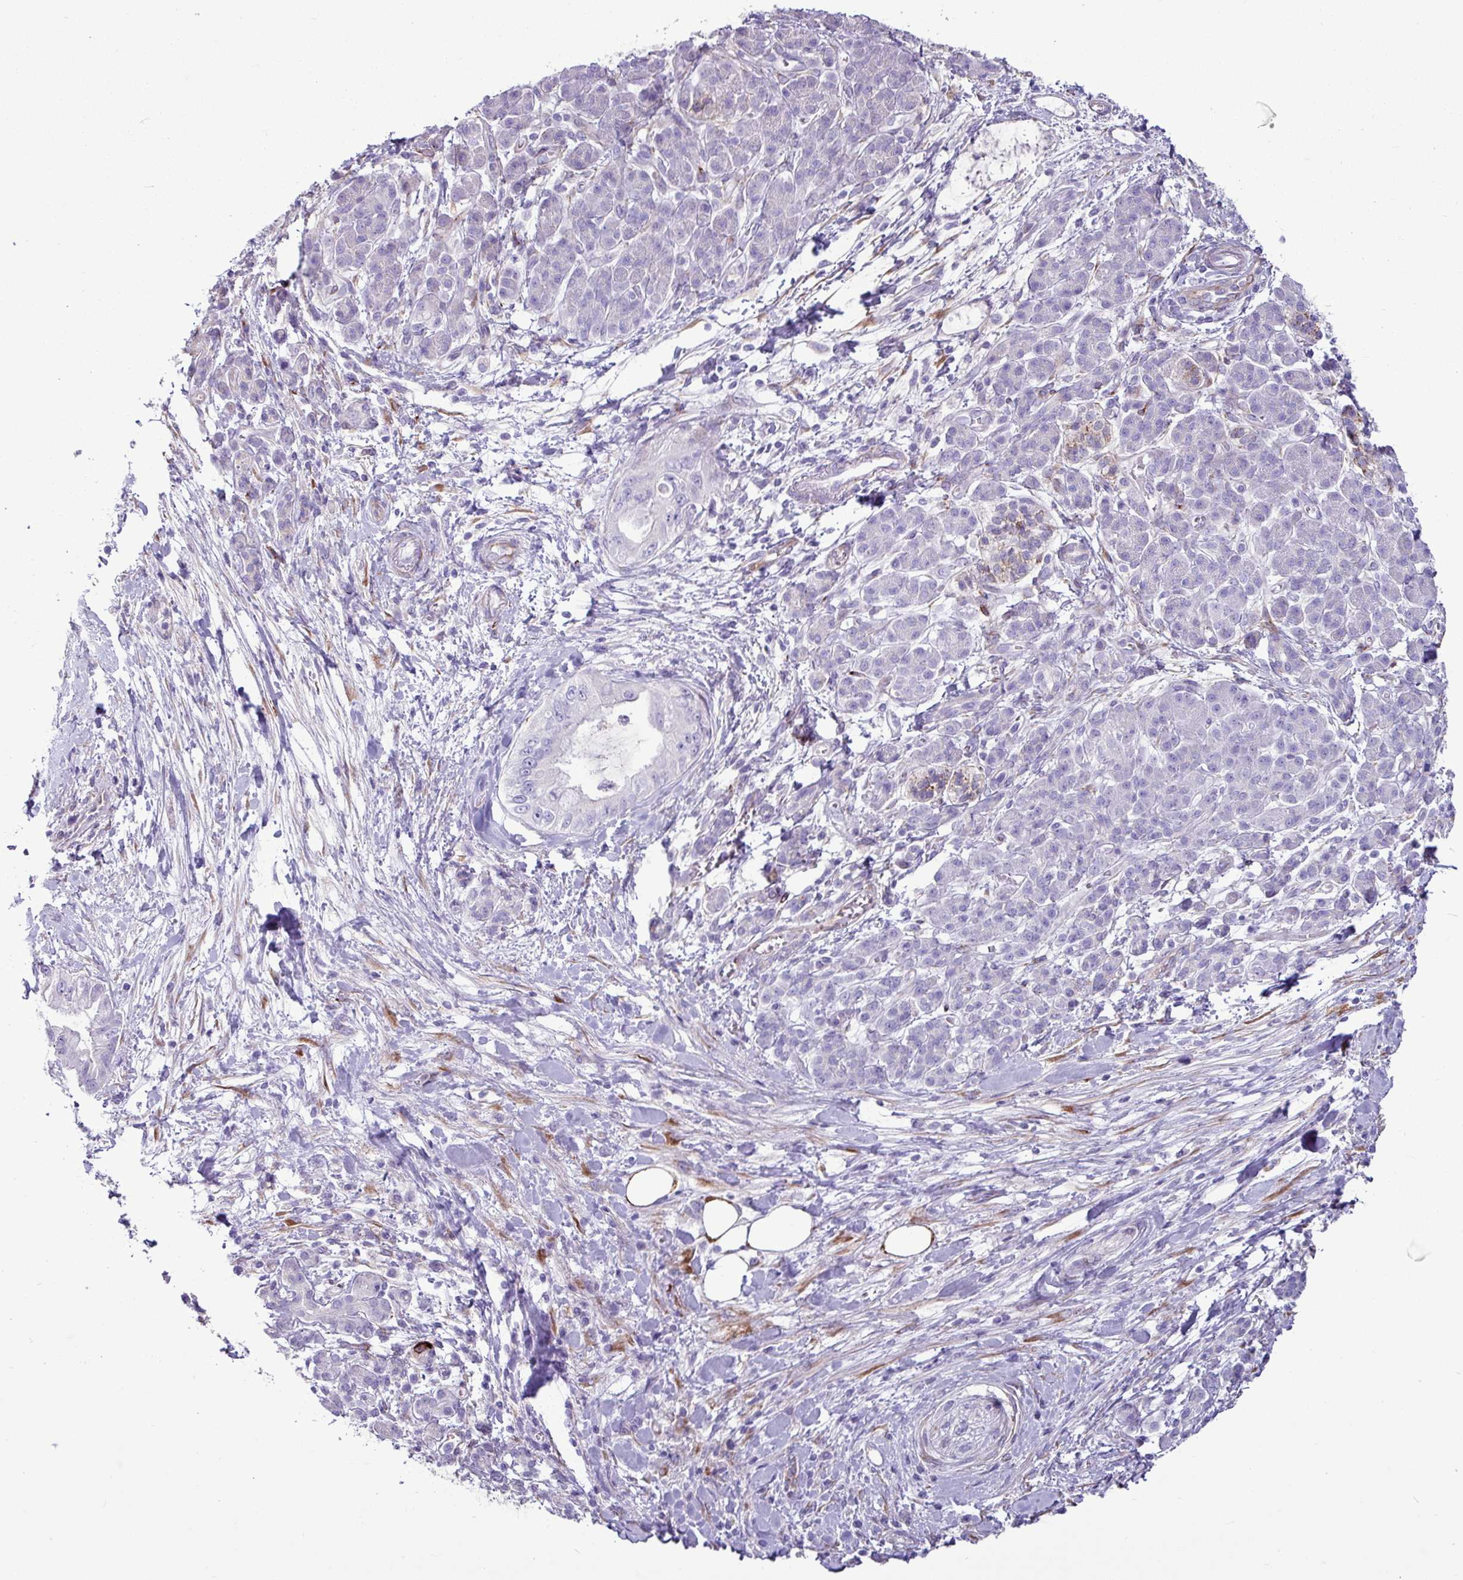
{"staining": {"intensity": "negative", "quantity": "none", "location": "none"}, "tissue": "pancreatic cancer", "cell_type": "Tumor cells", "image_type": "cancer", "snomed": [{"axis": "morphology", "description": "Adenocarcinoma, NOS"}, {"axis": "topography", "description": "Pancreas"}], "caption": "Immunohistochemistry micrograph of neoplastic tissue: pancreatic cancer stained with DAB shows no significant protein expression in tumor cells.", "gene": "PPP1R35", "patient": {"sex": "male", "age": 48}}